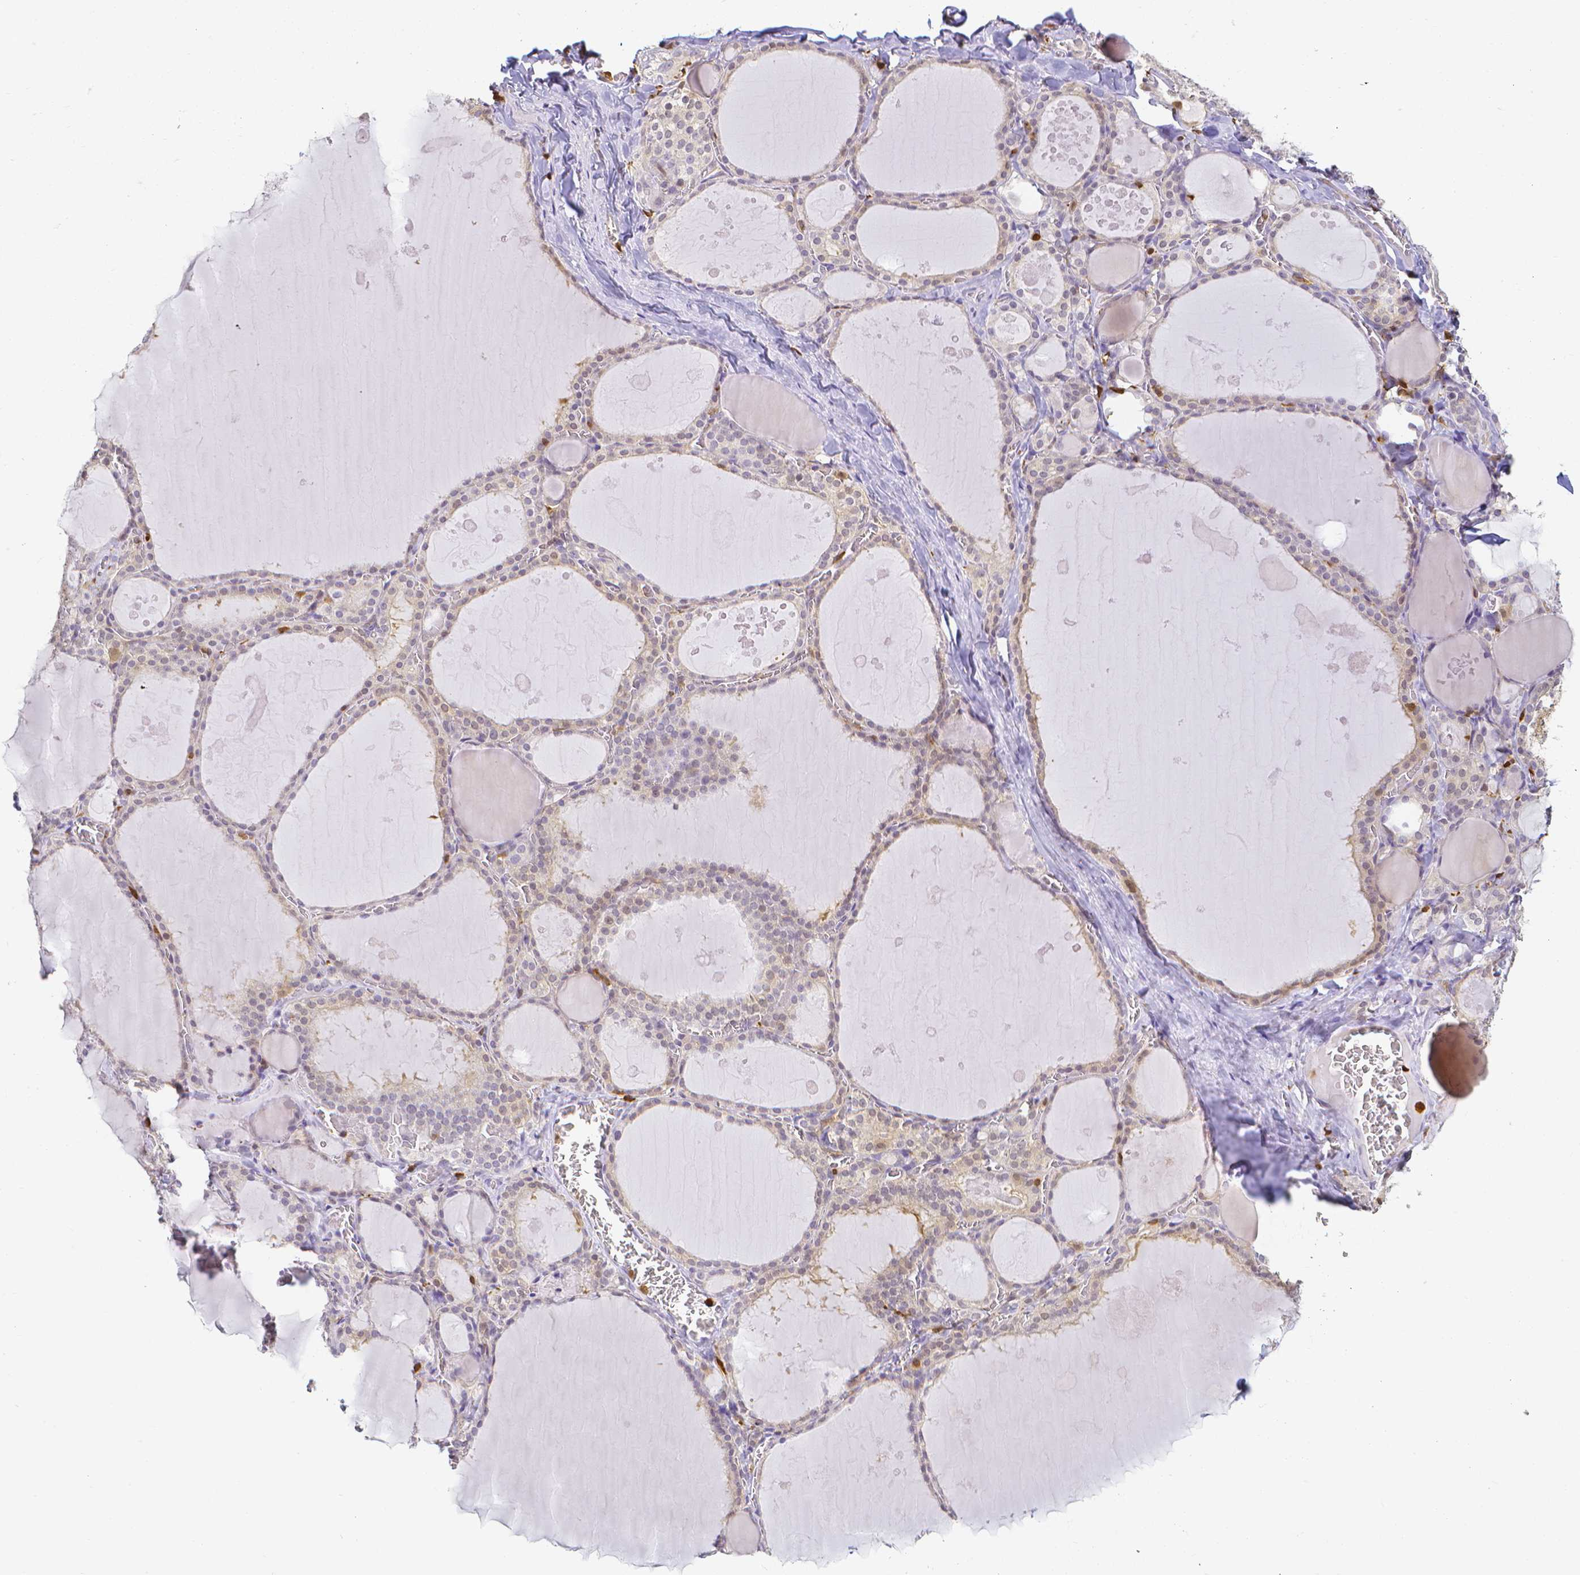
{"staining": {"intensity": "negative", "quantity": "none", "location": "none"}, "tissue": "thyroid gland", "cell_type": "Glandular cells", "image_type": "normal", "snomed": [{"axis": "morphology", "description": "Normal tissue, NOS"}, {"axis": "topography", "description": "Thyroid gland"}], "caption": "There is no significant staining in glandular cells of thyroid gland. The staining was performed using DAB to visualize the protein expression in brown, while the nuclei were stained in blue with hematoxylin (Magnification: 20x).", "gene": "COTL1", "patient": {"sex": "male", "age": 56}}